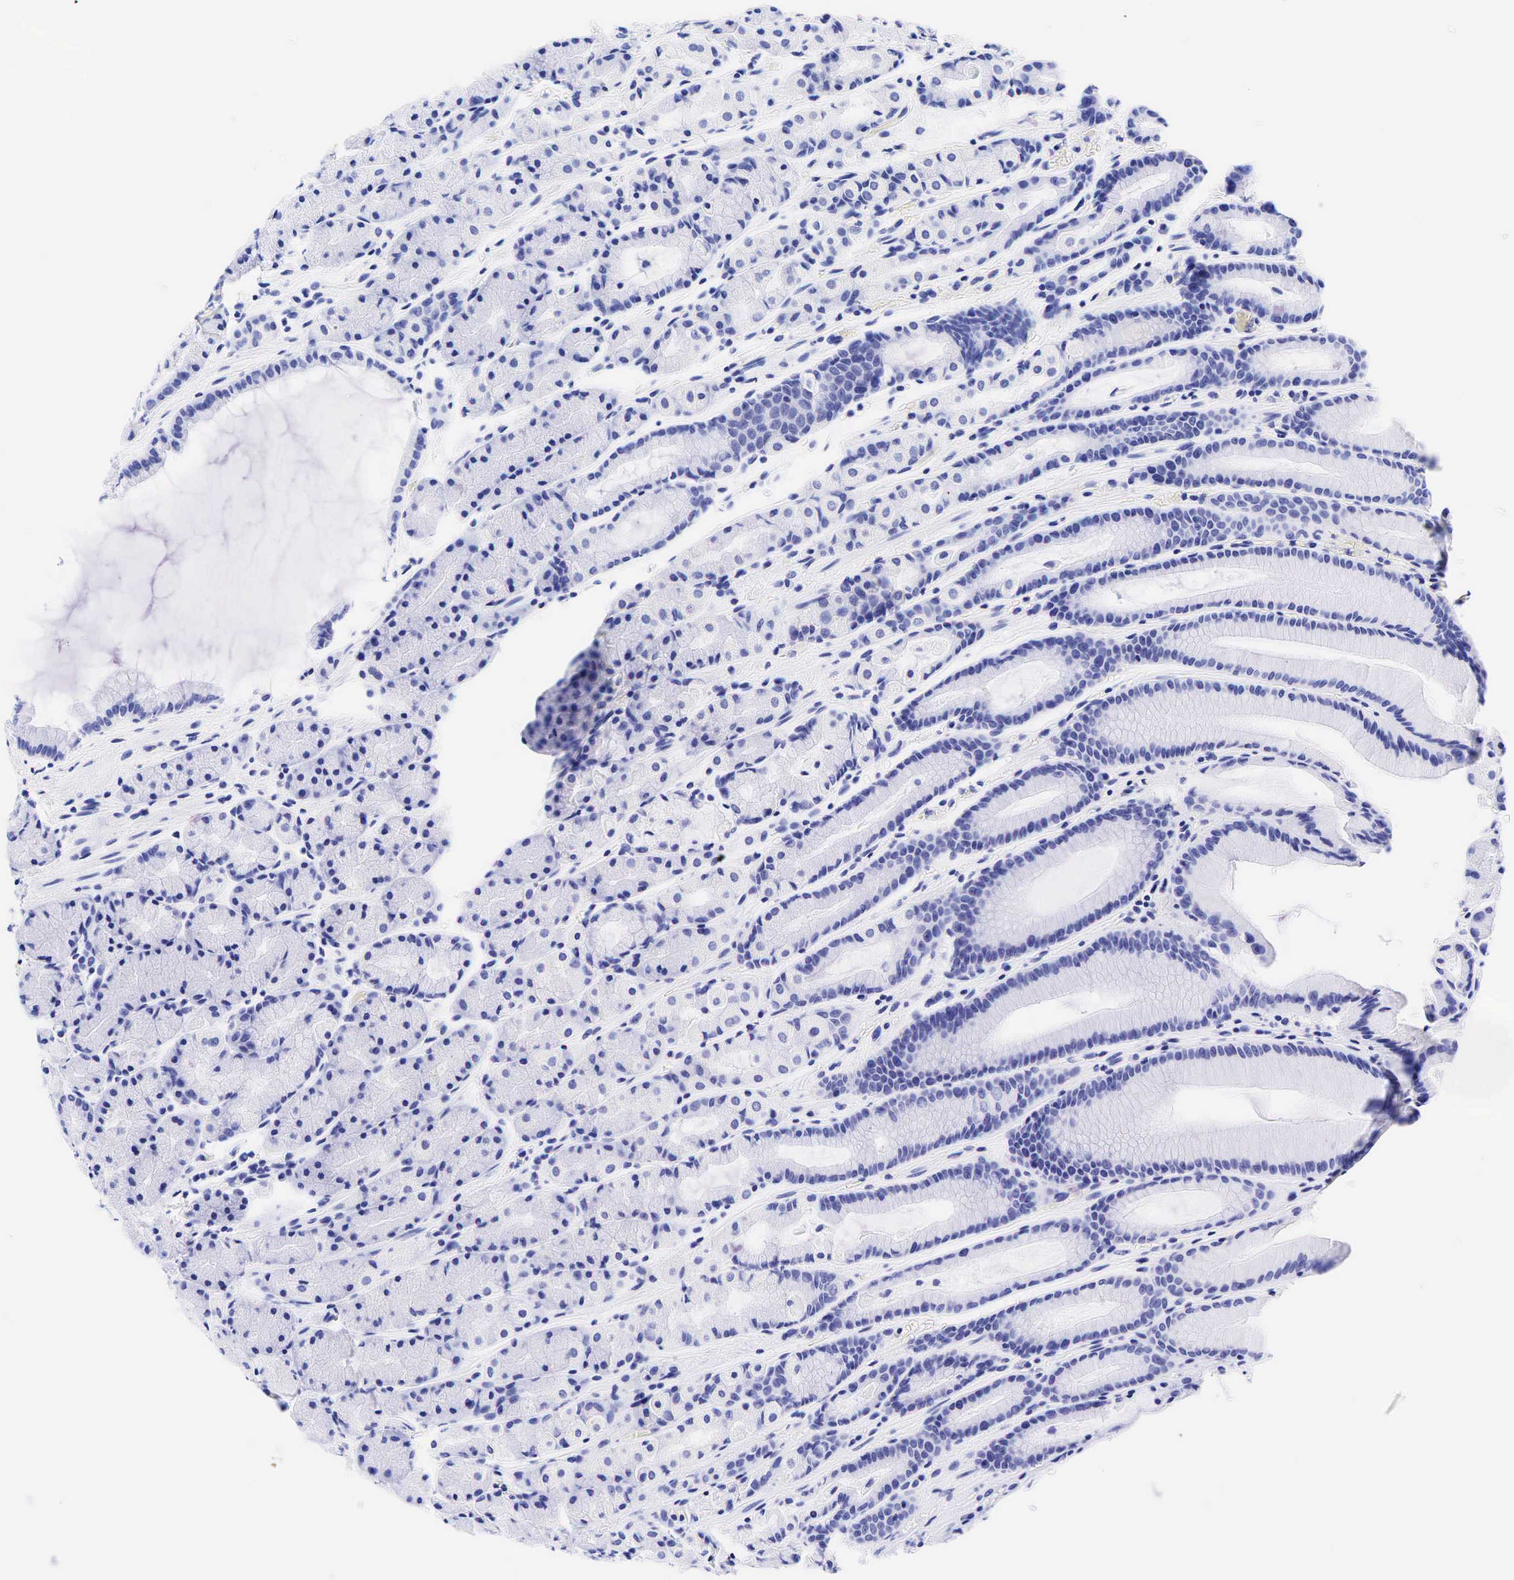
{"staining": {"intensity": "negative", "quantity": "none", "location": "none"}, "tissue": "stomach", "cell_type": "Glandular cells", "image_type": "normal", "snomed": [{"axis": "morphology", "description": "Normal tissue, NOS"}, {"axis": "topography", "description": "Stomach, upper"}], "caption": "Image shows no significant protein expression in glandular cells of unremarkable stomach. (DAB immunohistochemistry with hematoxylin counter stain).", "gene": "ESR1", "patient": {"sex": "male", "age": 72}}